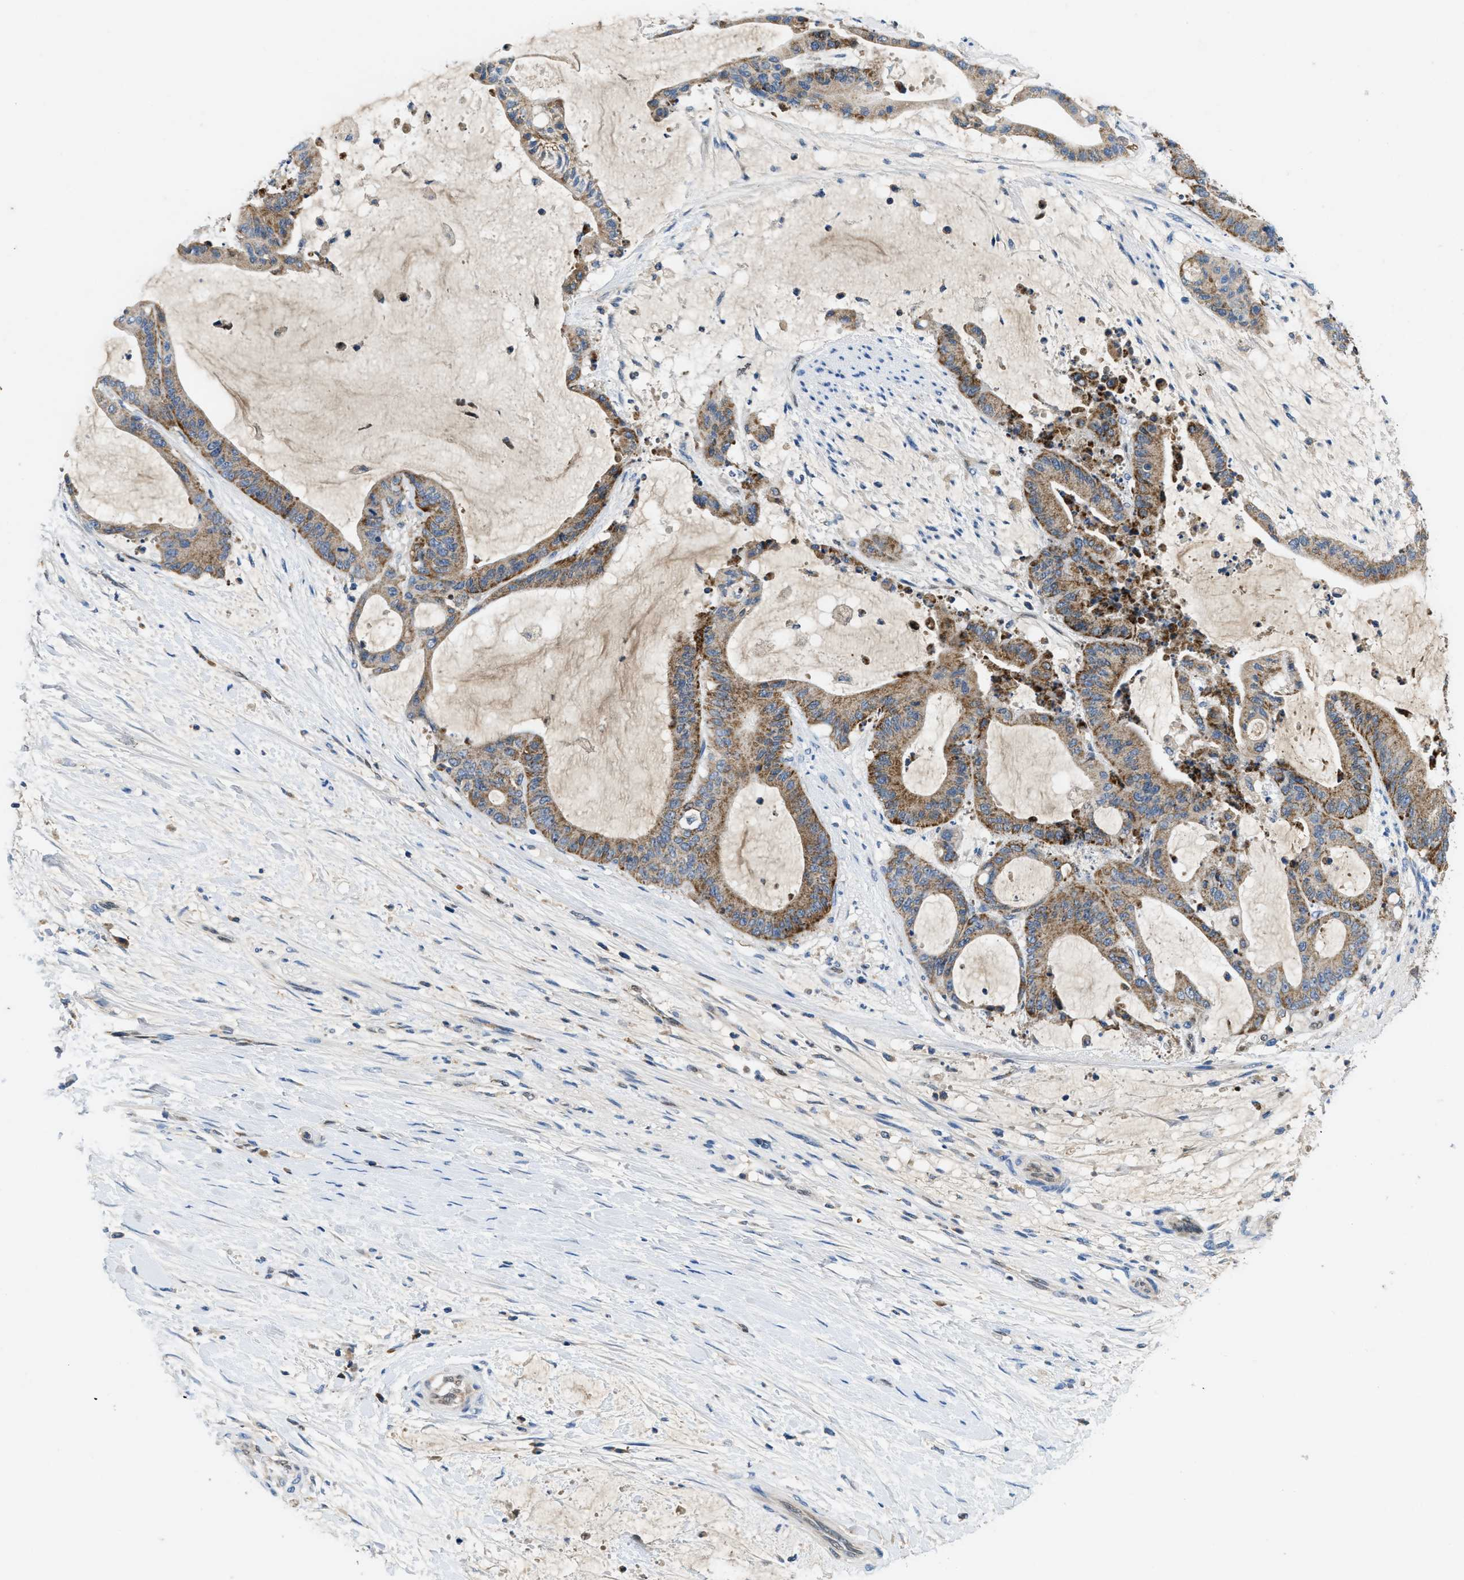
{"staining": {"intensity": "moderate", "quantity": ">75%", "location": "cytoplasmic/membranous"}, "tissue": "liver cancer", "cell_type": "Tumor cells", "image_type": "cancer", "snomed": [{"axis": "morphology", "description": "Cholangiocarcinoma"}, {"axis": "topography", "description": "Liver"}], "caption": "Liver cancer (cholangiocarcinoma) tissue demonstrates moderate cytoplasmic/membranous staining in about >75% of tumor cells Nuclei are stained in blue.", "gene": "PNKD", "patient": {"sex": "female", "age": 73}}